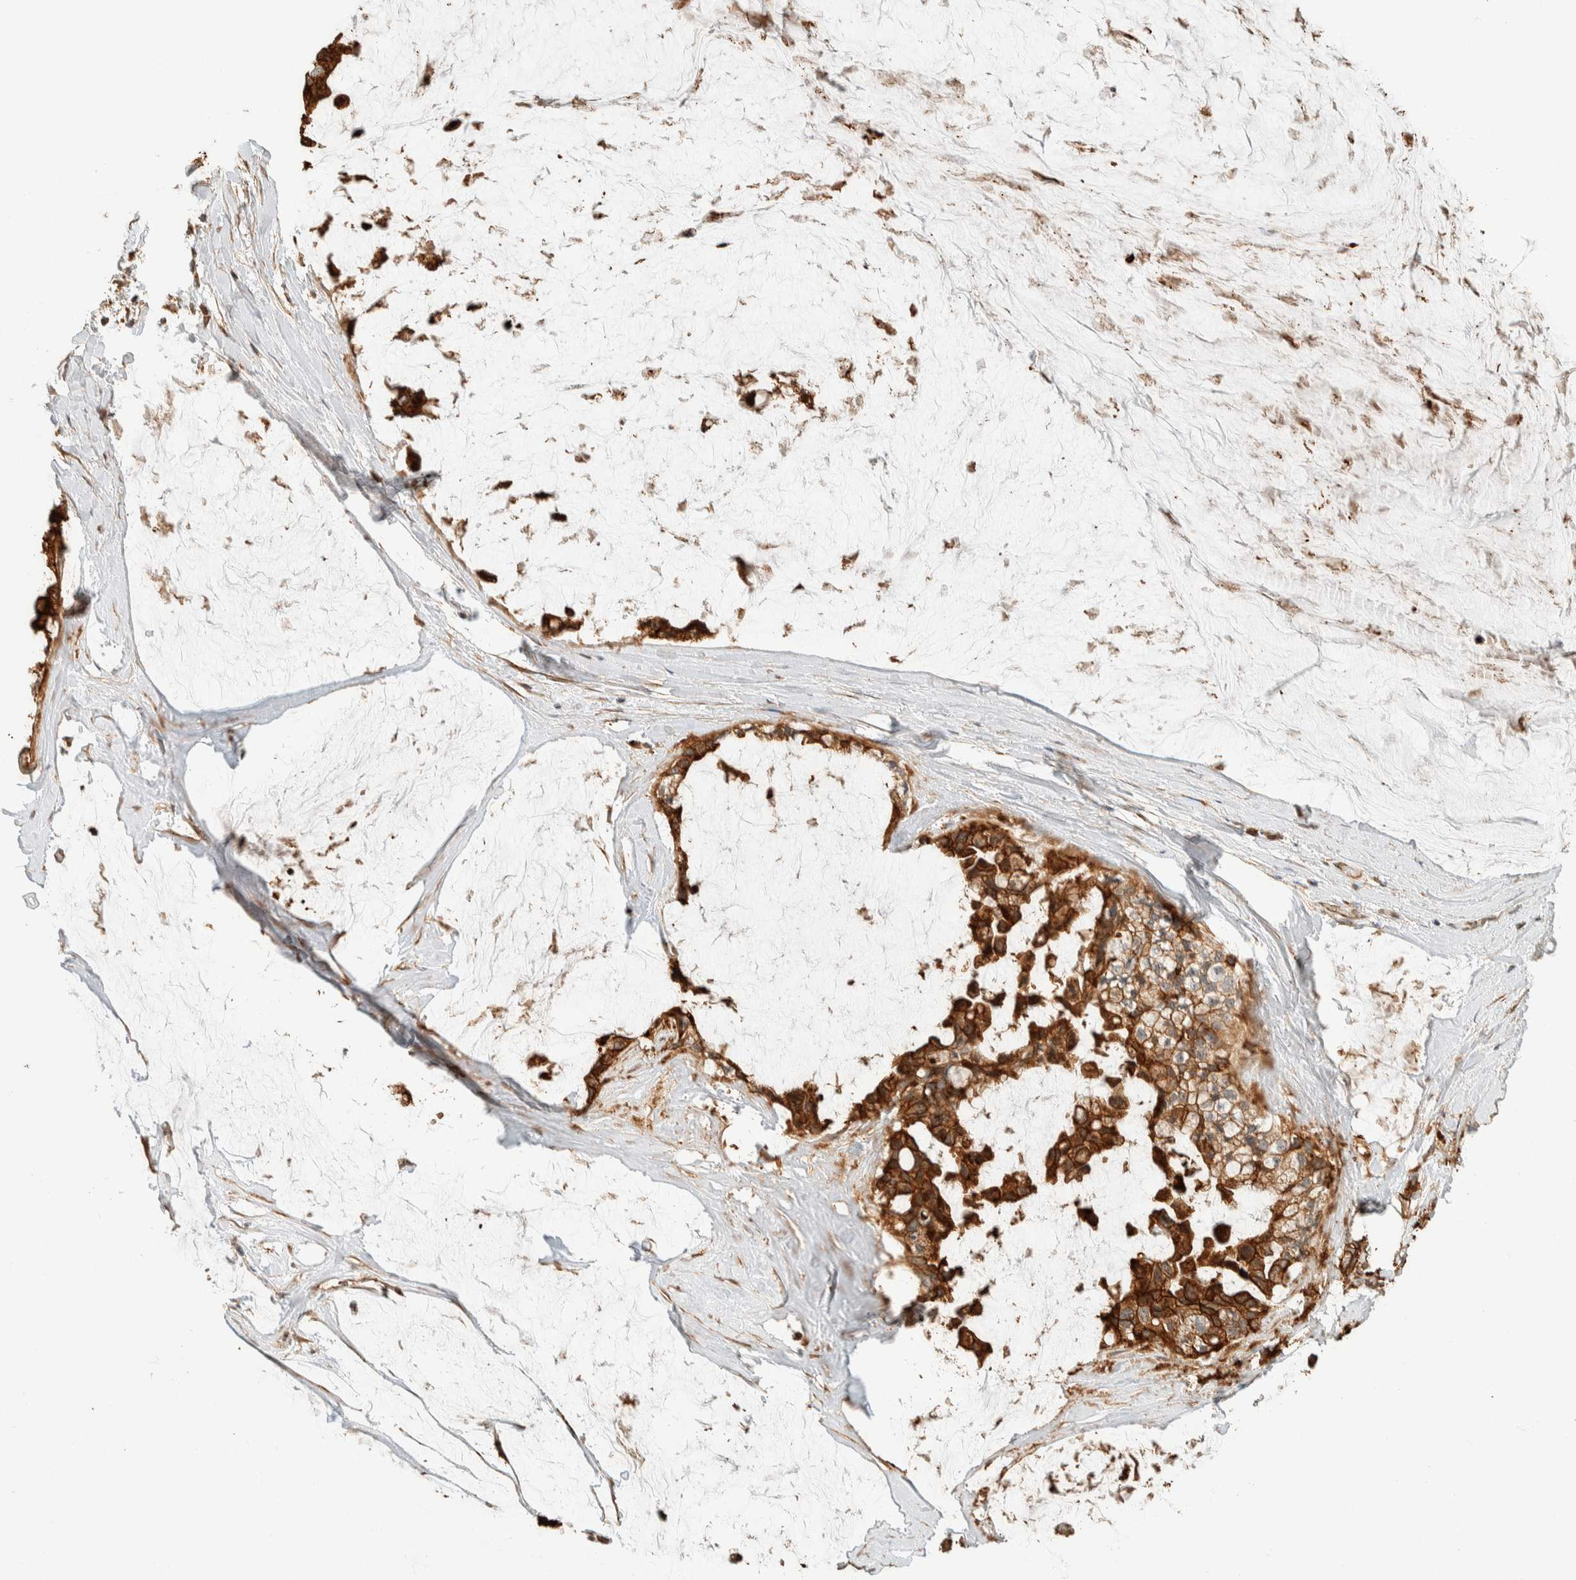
{"staining": {"intensity": "strong", "quantity": ">75%", "location": "cytoplasmic/membranous"}, "tissue": "ovarian cancer", "cell_type": "Tumor cells", "image_type": "cancer", "snomed": [{"axis": "morphology", "description": "Cystadenocarcinoma, mucinous, NOS"}, {"axis": "topography", "description": "Ovary"}], "caption": "IHC histopathology image of ovarian cancer (mucinous cystadenocarcinoma) stained for a protein (brown), which displays high levels of strong cytoplasmic/membranous positivity in about >75% of tumor cells.", "gene": "KIF9", "patient": {"sex": "female", "age": 39}}